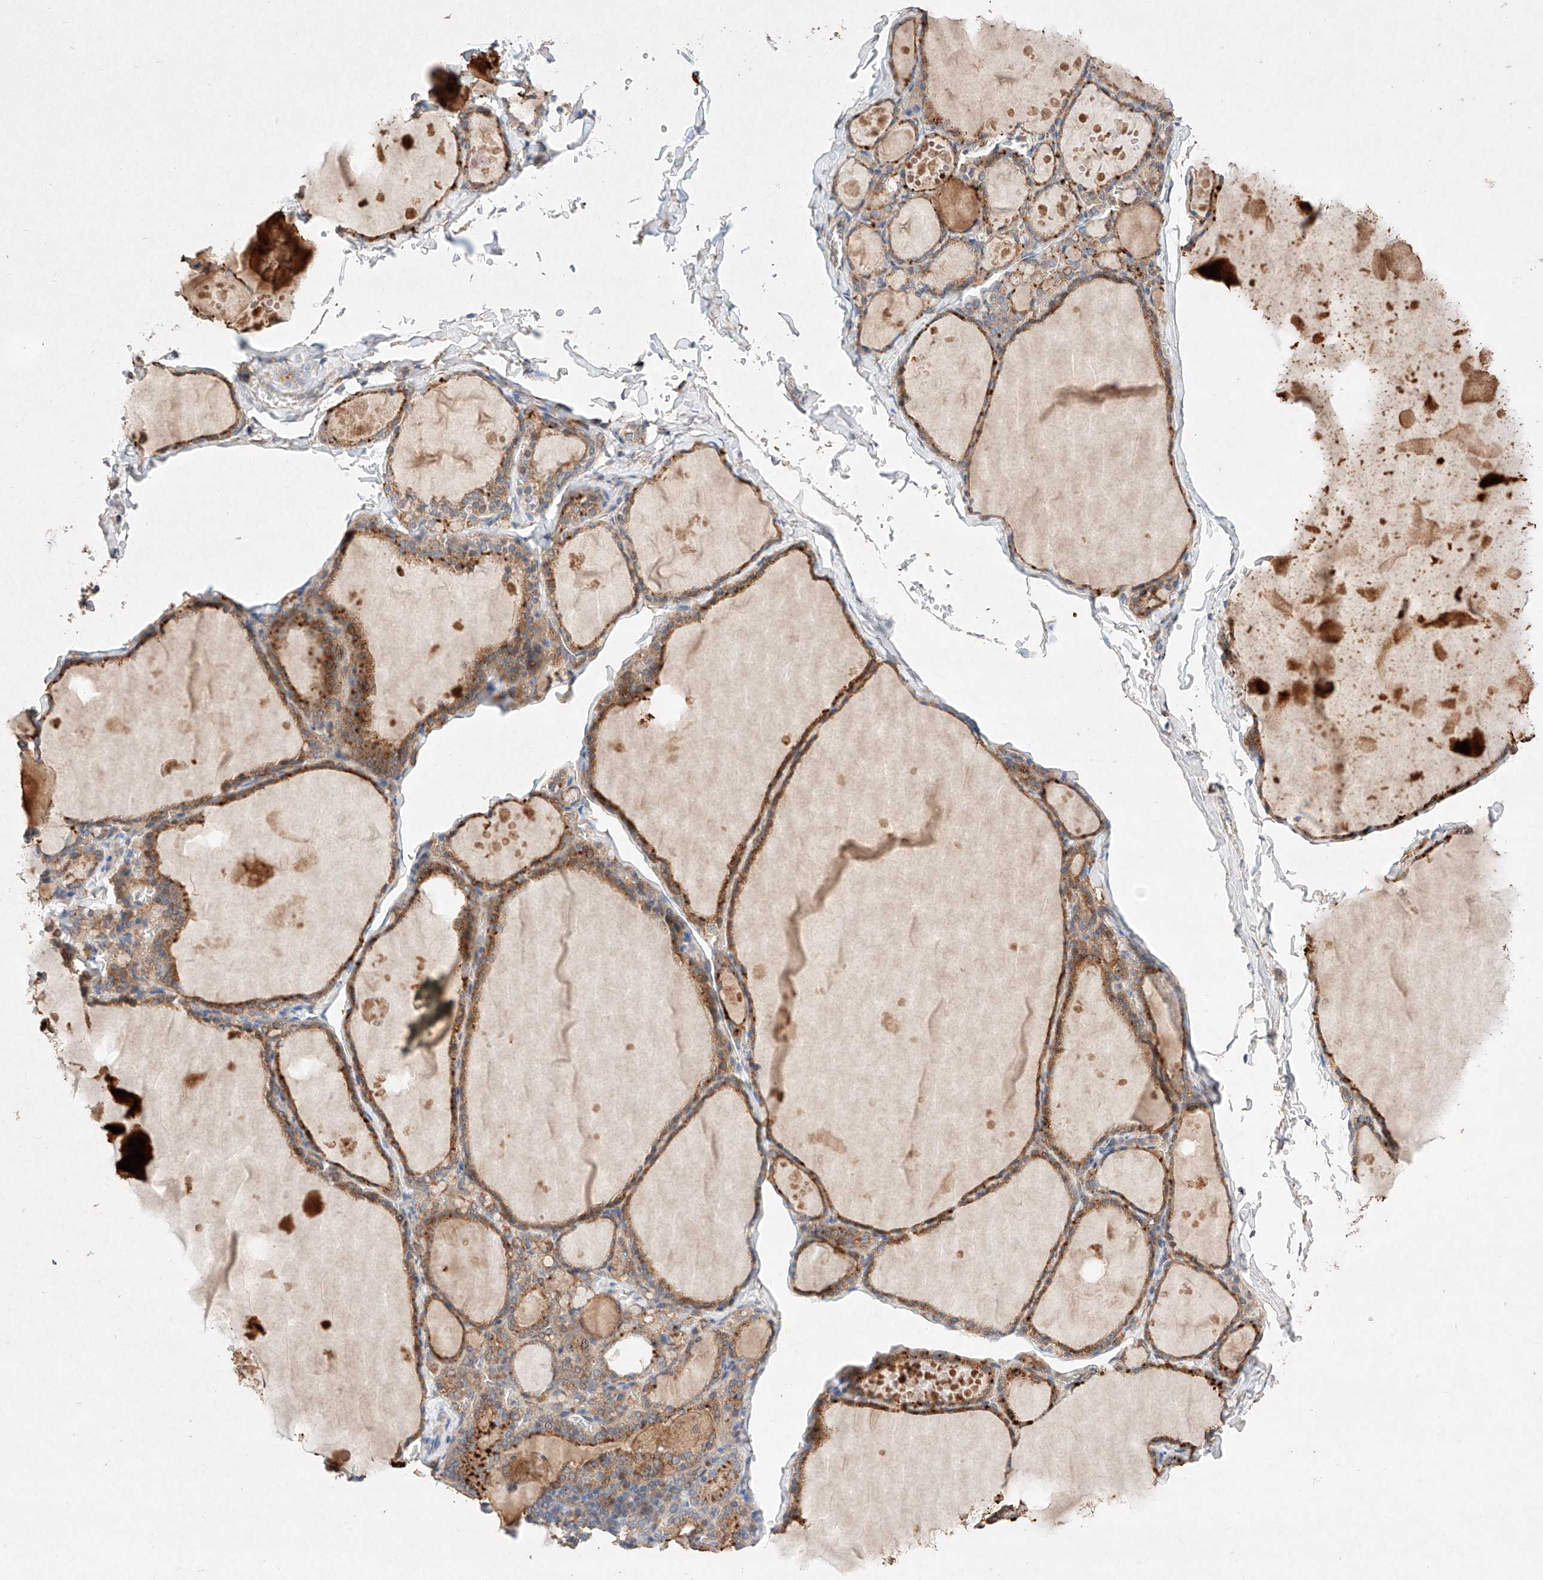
{"staining": {"intensity": "moderate", "quantity": ">75%", "location": "cytoplasmic/membranous"}, "tissue": "thyroid gland", "cell_type": "Glandular cells", "image_type": "normal", "snomed": [{"axis": "morphology", "description": "Normal tissue, NOS"}, {"axis": "topography", "description": "Thyroid gland"}], "caption": "Immunohistochemical staining of normal thyroid gland exhibits moderate cytoplasmic/membranous protein expression in approximately >75% of glandular cells.", "gene": "C6orf62", "patient": {"sex": "male", "age": 56}}